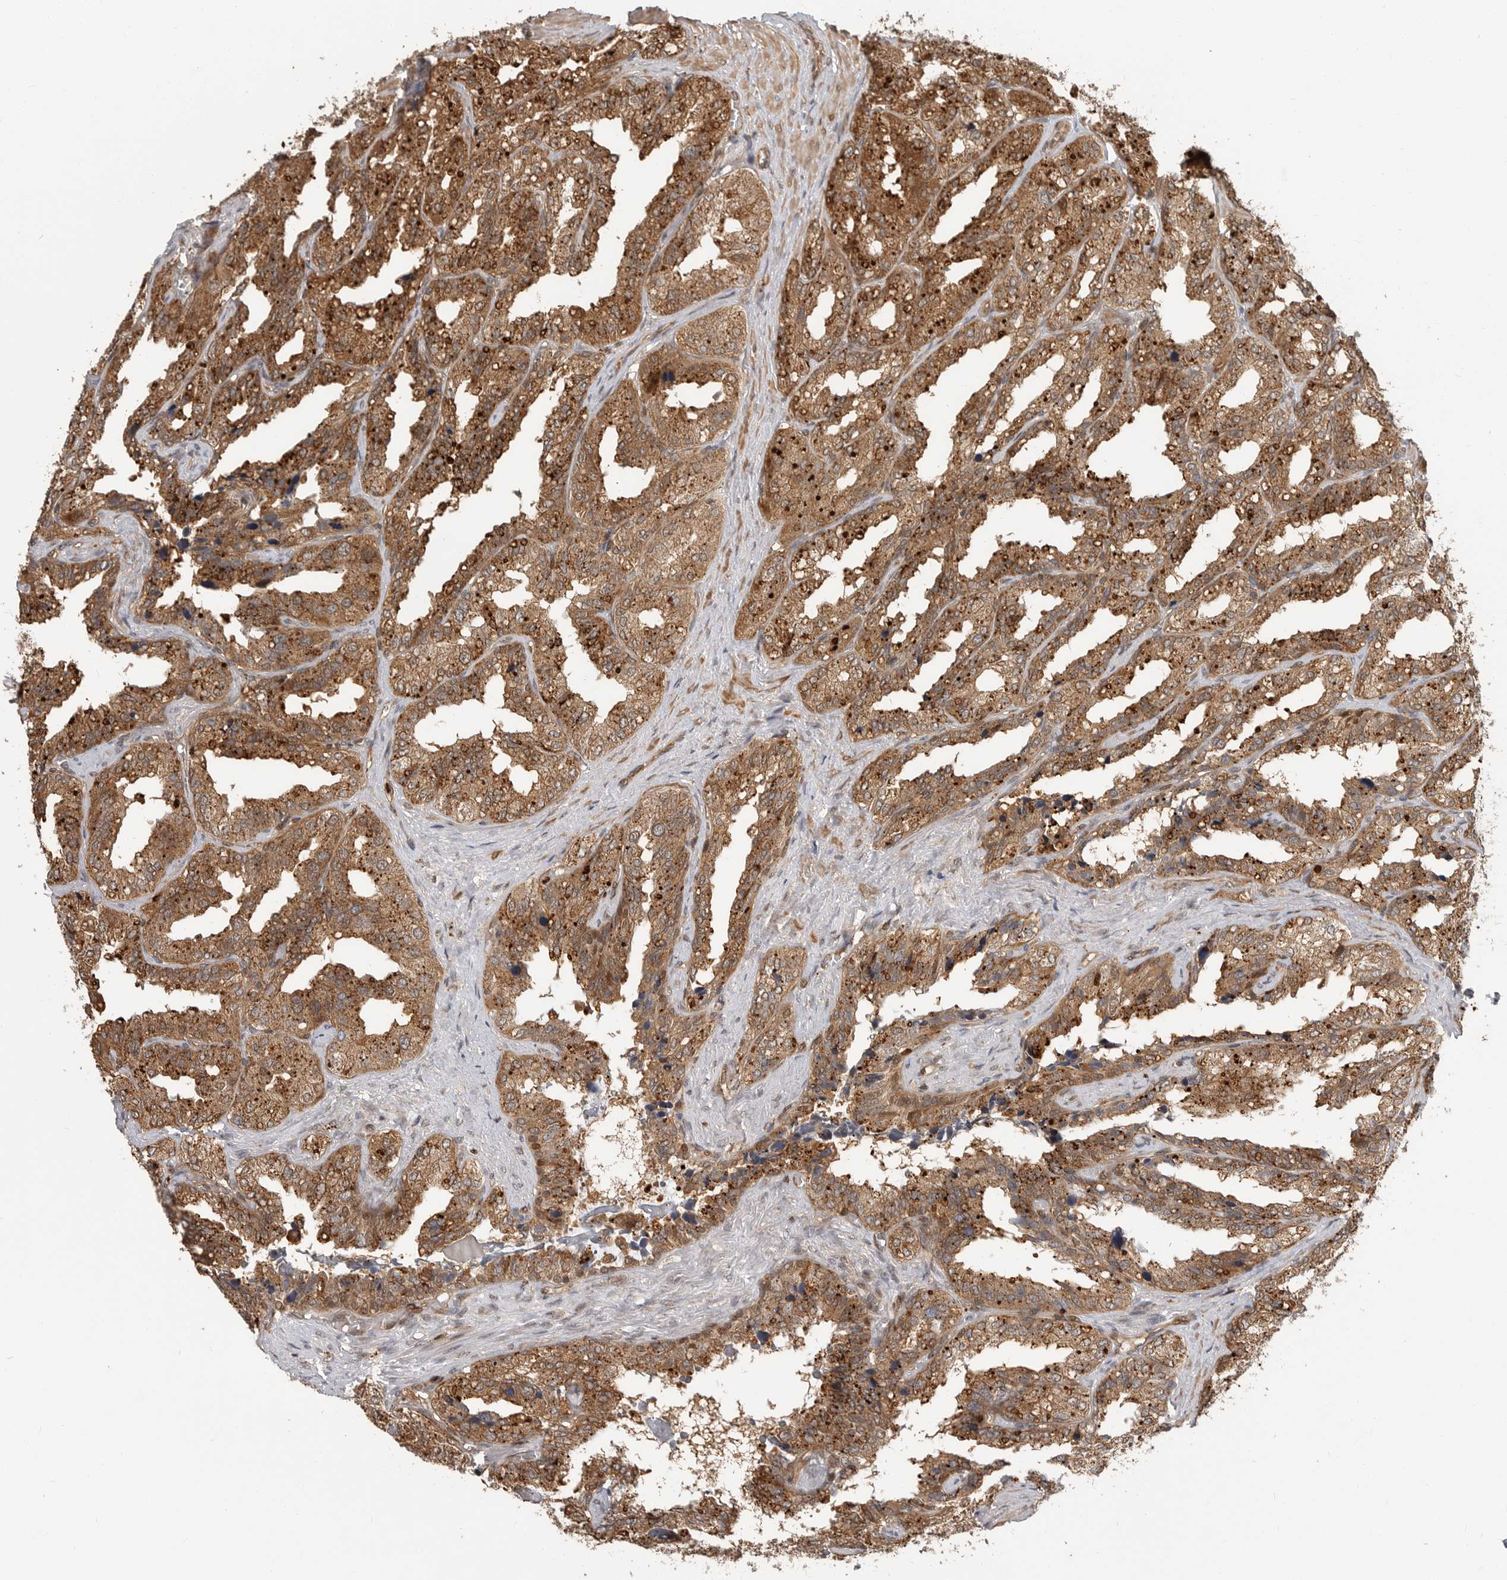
{"staining": {"intensity": "moderate", "quantity": ">75%", "location": "cytoplasmic/membranous,nuclear"}, "tissue": "seminal vesicle", "cell_type": "Glandular cells", "image_type": "normal", "snomed": [{"axis": "morphology", "description": "Normal tissue, NOS"}, {"axis": "topography", "description": "Prostate"}, {"axis": "topography", "description": "Seminal veicle"}], "caption": "An immunohistochemistry (IHC) image of unremarkable tissue is shown. Protein staining in brown highlights moderate cytoplasmic/membranous,nuclear positivity in seminal vesicle within glandular cells.", "gene": "STRAP", "patient": {"sex": "male", "age": 51}}